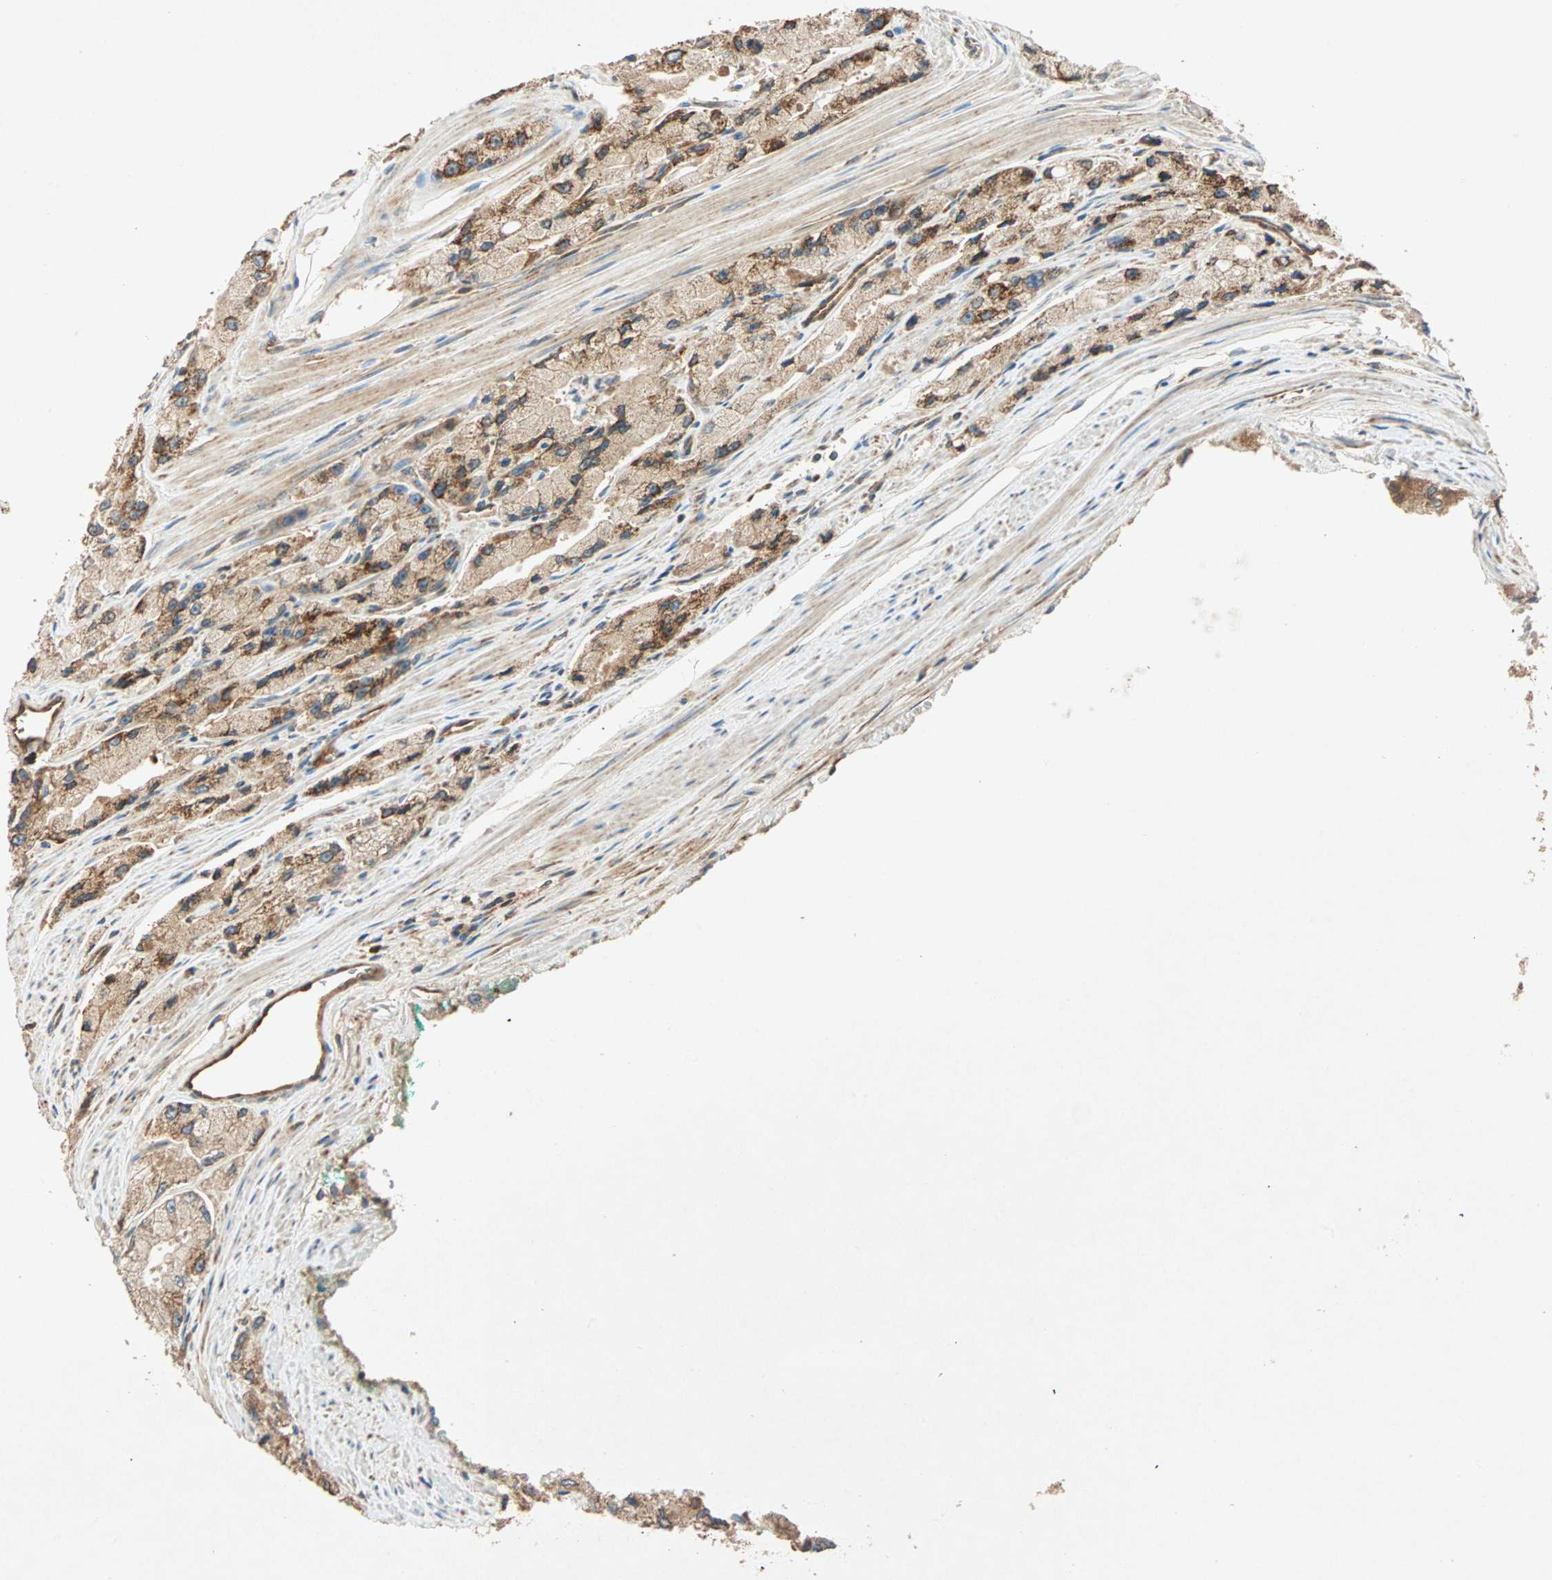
{"staining": {"intensity": "moderate", "quantity": ">75%", "location": "cytoplasmic/membranous"}, "tissue": "prostate cancer", "cell_type": "Tumor cells", "image_type": "cancer", "snomed": [{"axis": "morphology", "description": "Adenocarcinoma, High grade"}, {"axis": "topography", "description": "Prostate"}], "caption": "Protein analysis of prostate adenocarcinoma (high-grade) tissue shows moderate cytoplasmic/membranous staining in approximately >75% of tumor cells. (Brightfield microscopy of DAB IHC at high magnification).", "gene": "MAPK1", "patient": {"sex": "male", "age": 58}}